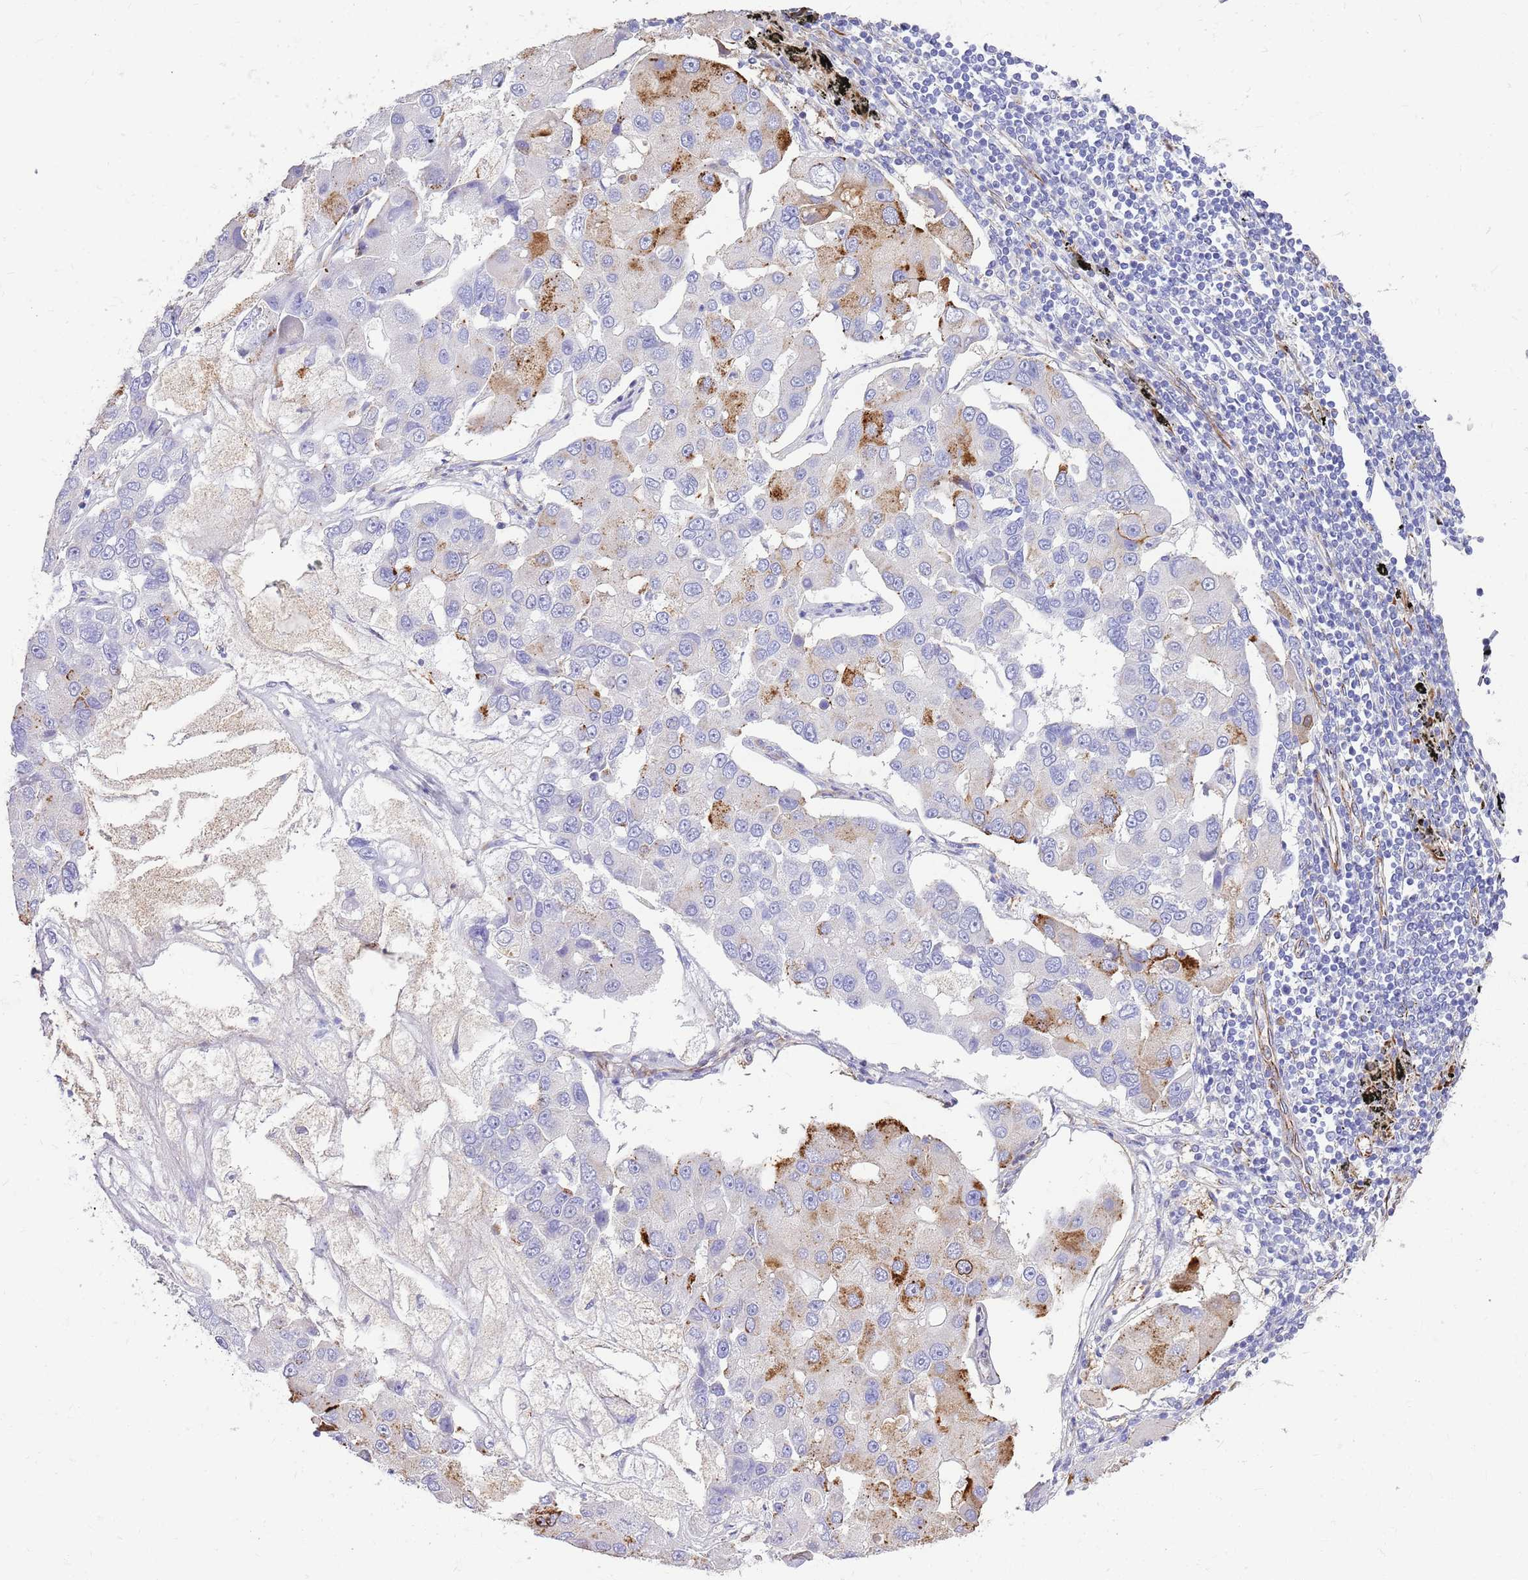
{"staining": {"intensity": "strong", "quantity": "<25%", "location": "cytoplasmic/membranous"}, "tissue": "lung cancer", "cell_type": "Tumor cells", "image_type": "cancer", "snomed": [{"axis": "morphology", "description": "Adenocarcinoma, NOS"}, {"axis": "topography", "description": "Lung"}], "caption": "Immunohistochemistry (IHC) of lung adenocarcinoma reveals medium levels of strong cytoplasmic/membranous expression in approximately <25% of tumor cells.", "gene": "ZDHHC1", "patient": {"sex": "female", "age": 54}}